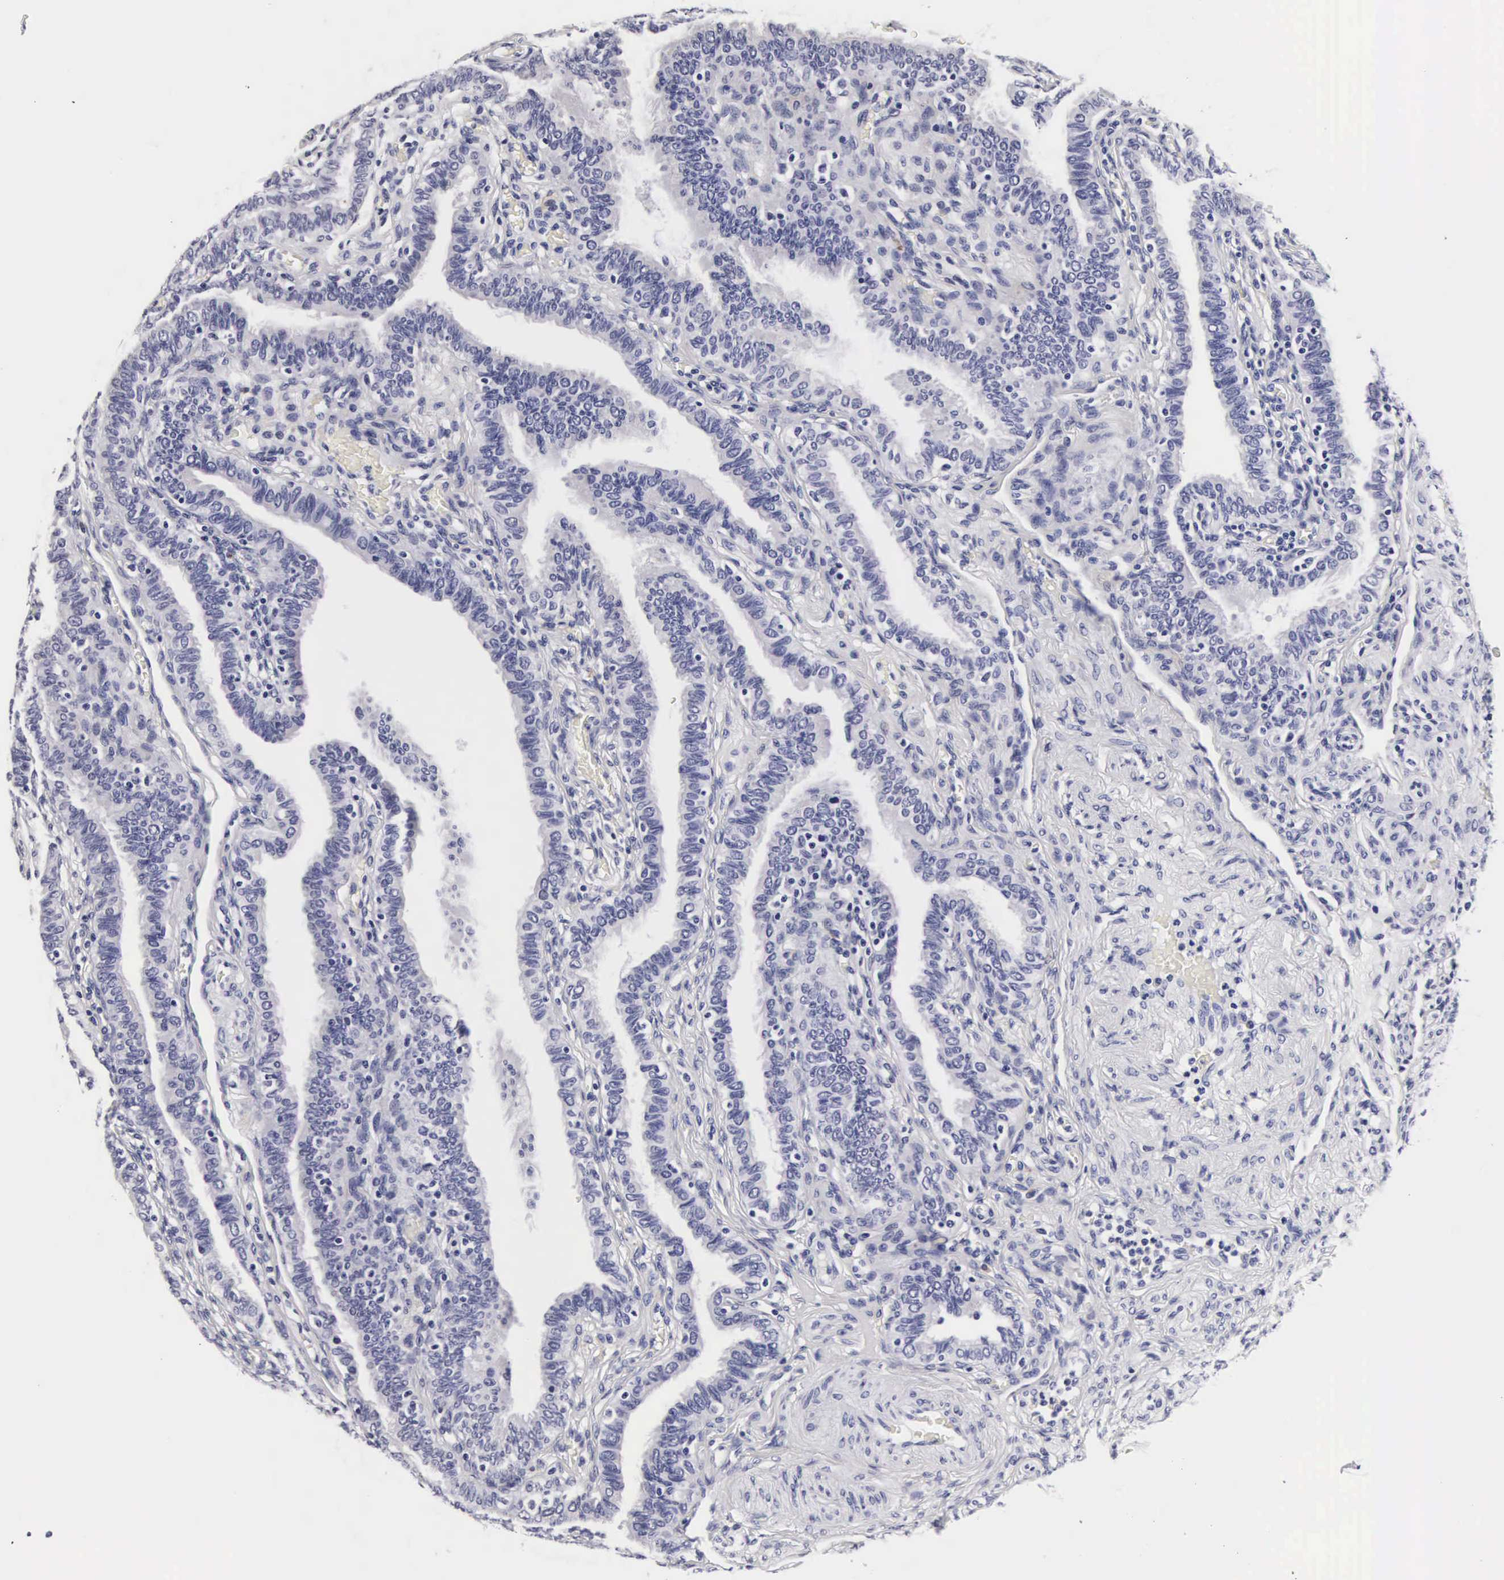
{"staining": {"intensity": "negative", "quantity": "none", "location": "none"}, "tissue": "fallopian tube", "cell_type": "Glandular cells", "image_type": "normal", "snomed": [{"axis": "morphology", "description": "Normal tissue, NOS"}, {"axis": "topography", "description": "Fallopian tube"}], "caption": "DAB (3,3'-diaminobenzidine) immunohistochemical staining of unremarkable human fallopian tube reveals no significant expression in glandular cells.", "gene": "RNASE6", "patient": {"sex": "female", "age": 38}}